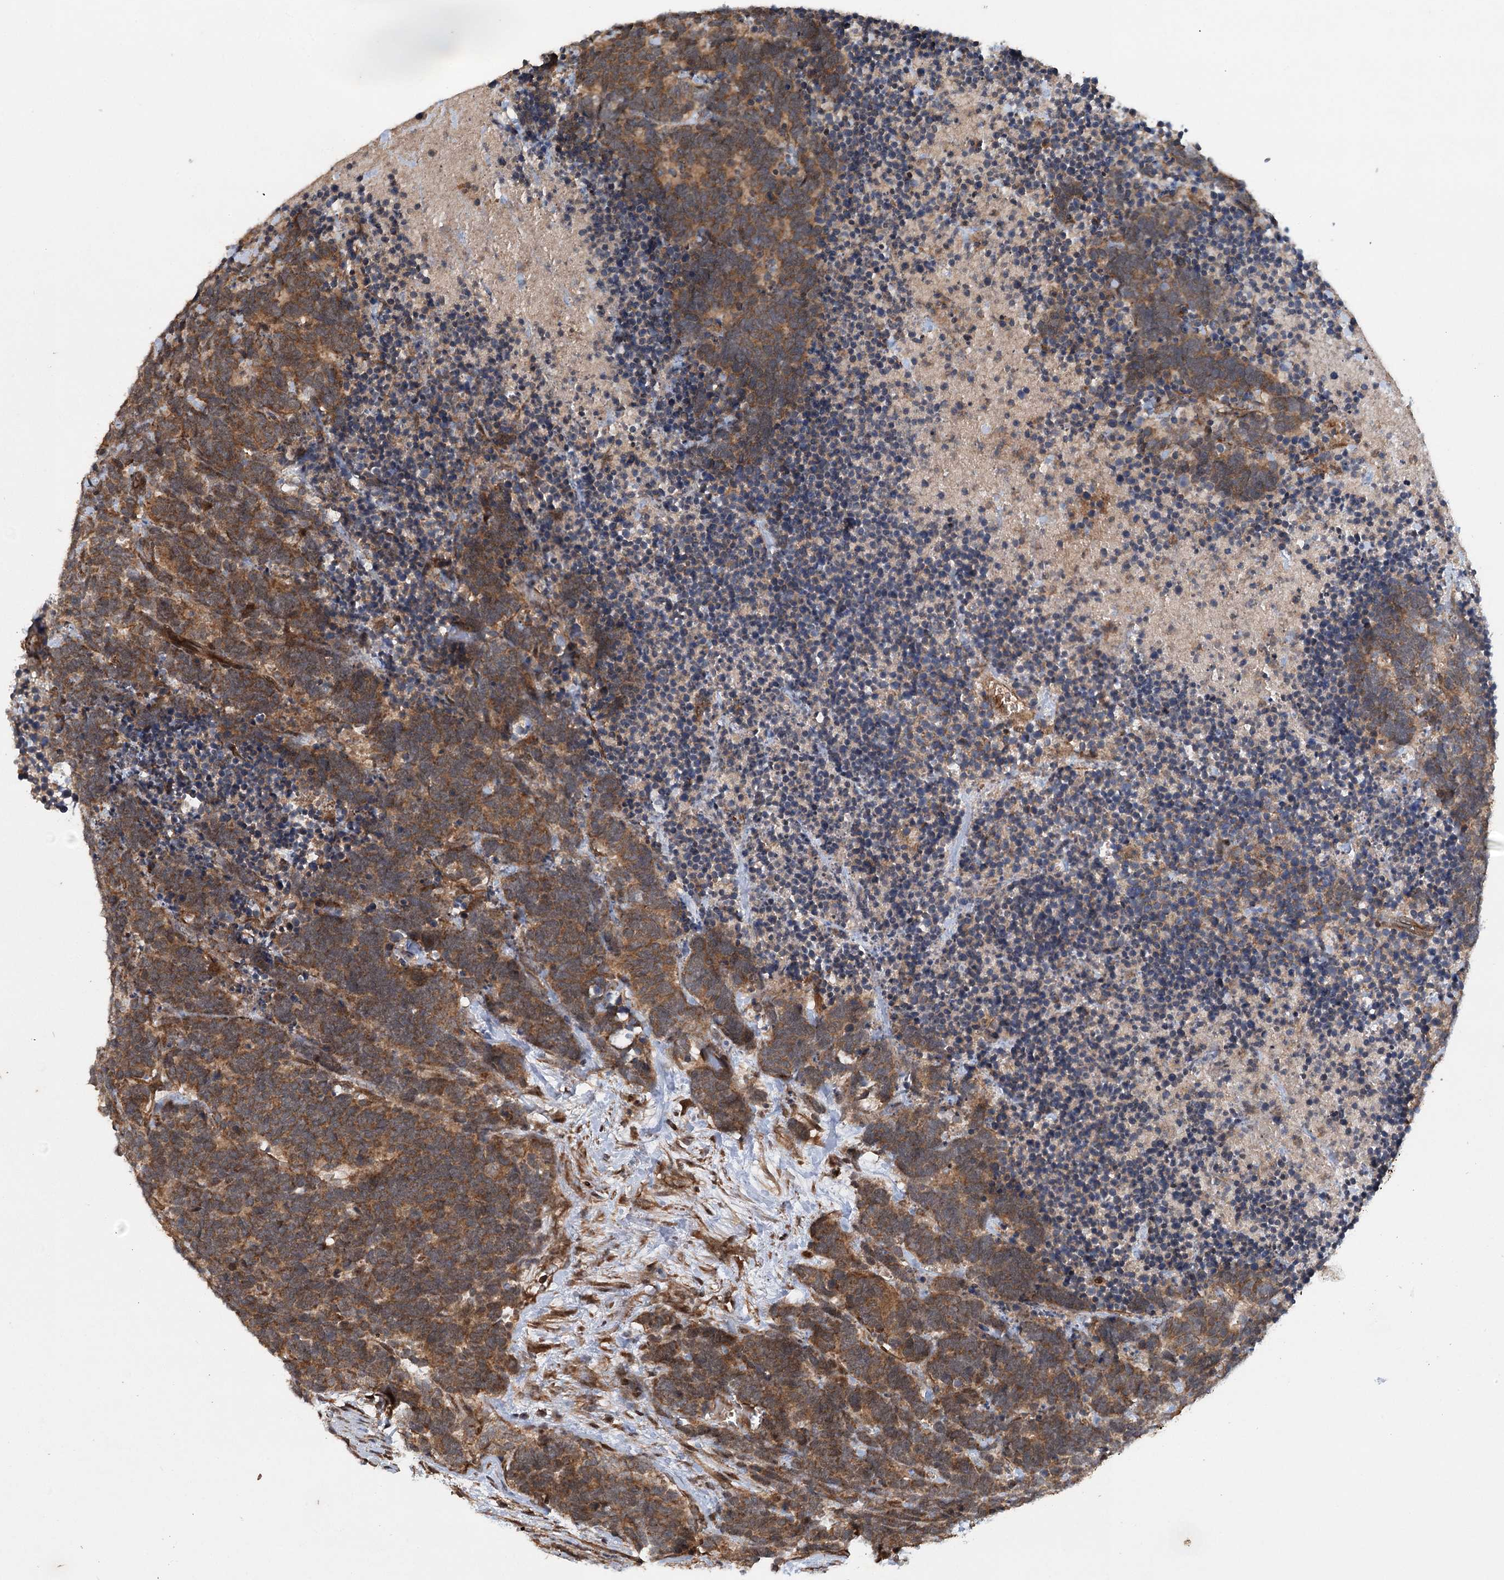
{"staining": {"intensity": "moderate", "quantity": ">75%", "location": "cytoplasmic/membranous"}, "tissue": "carcinoid", "cell_type": "Tumor cells", "image_type": "cancer", "snomed": [{"axis": "morphology", "description": "Carcinoma, NOS"}, {"axis": "morphology", "description": "Carcinoid, malignant, NOS"}, {"axis": "topography", "description": "Urinary bladder"}], "caption": "Moderate cytoplasmic/membranous protein expression is appreciated in about >75% of tumor cells in carcinoid.", "gene": "INSIG2", "patient": {"sex": "male", "age": 57}}